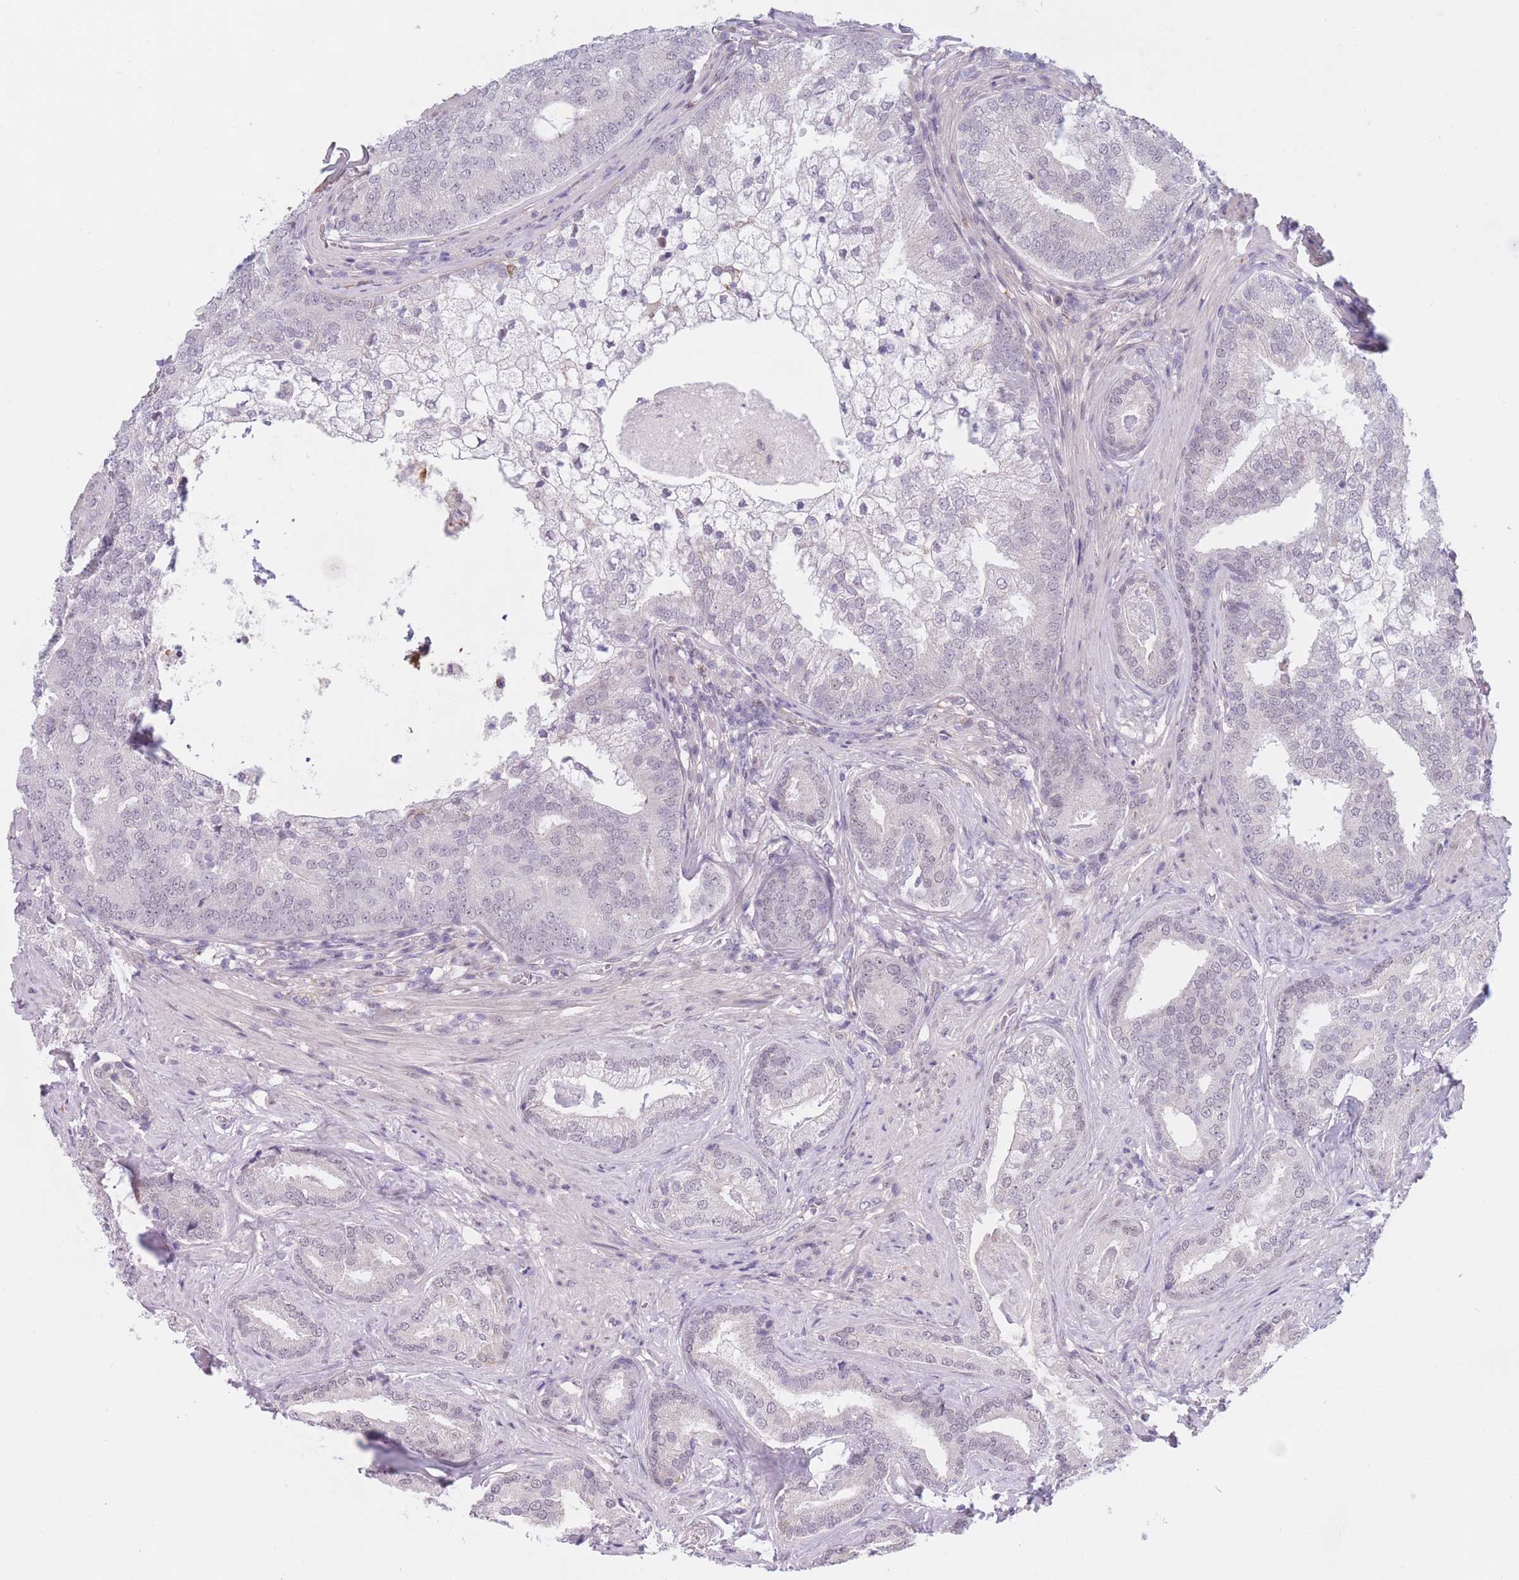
{"staining": {"intensity": "negative", "quantity": "none", "location": "none"}, "tissue": "prostate cancer", "cell_type": "Tumor cells", "image_type": "cancer", "snomed": [{"axis": "morphology", "description": "Adenocarcinoma, High grade"}, {"axis": "topography", "description": "Prostate"}], "caption": "The histopathology image exhibits no staining of tumor cells in prostate cancer. (Stains: DAB immunohistochemistry (IHC) with hematoxylin counter stain, Microscopy: brightfield microscopy at high magnification).", "gene": "PODXL", "patient": {"sex": "male", "age": 55}}